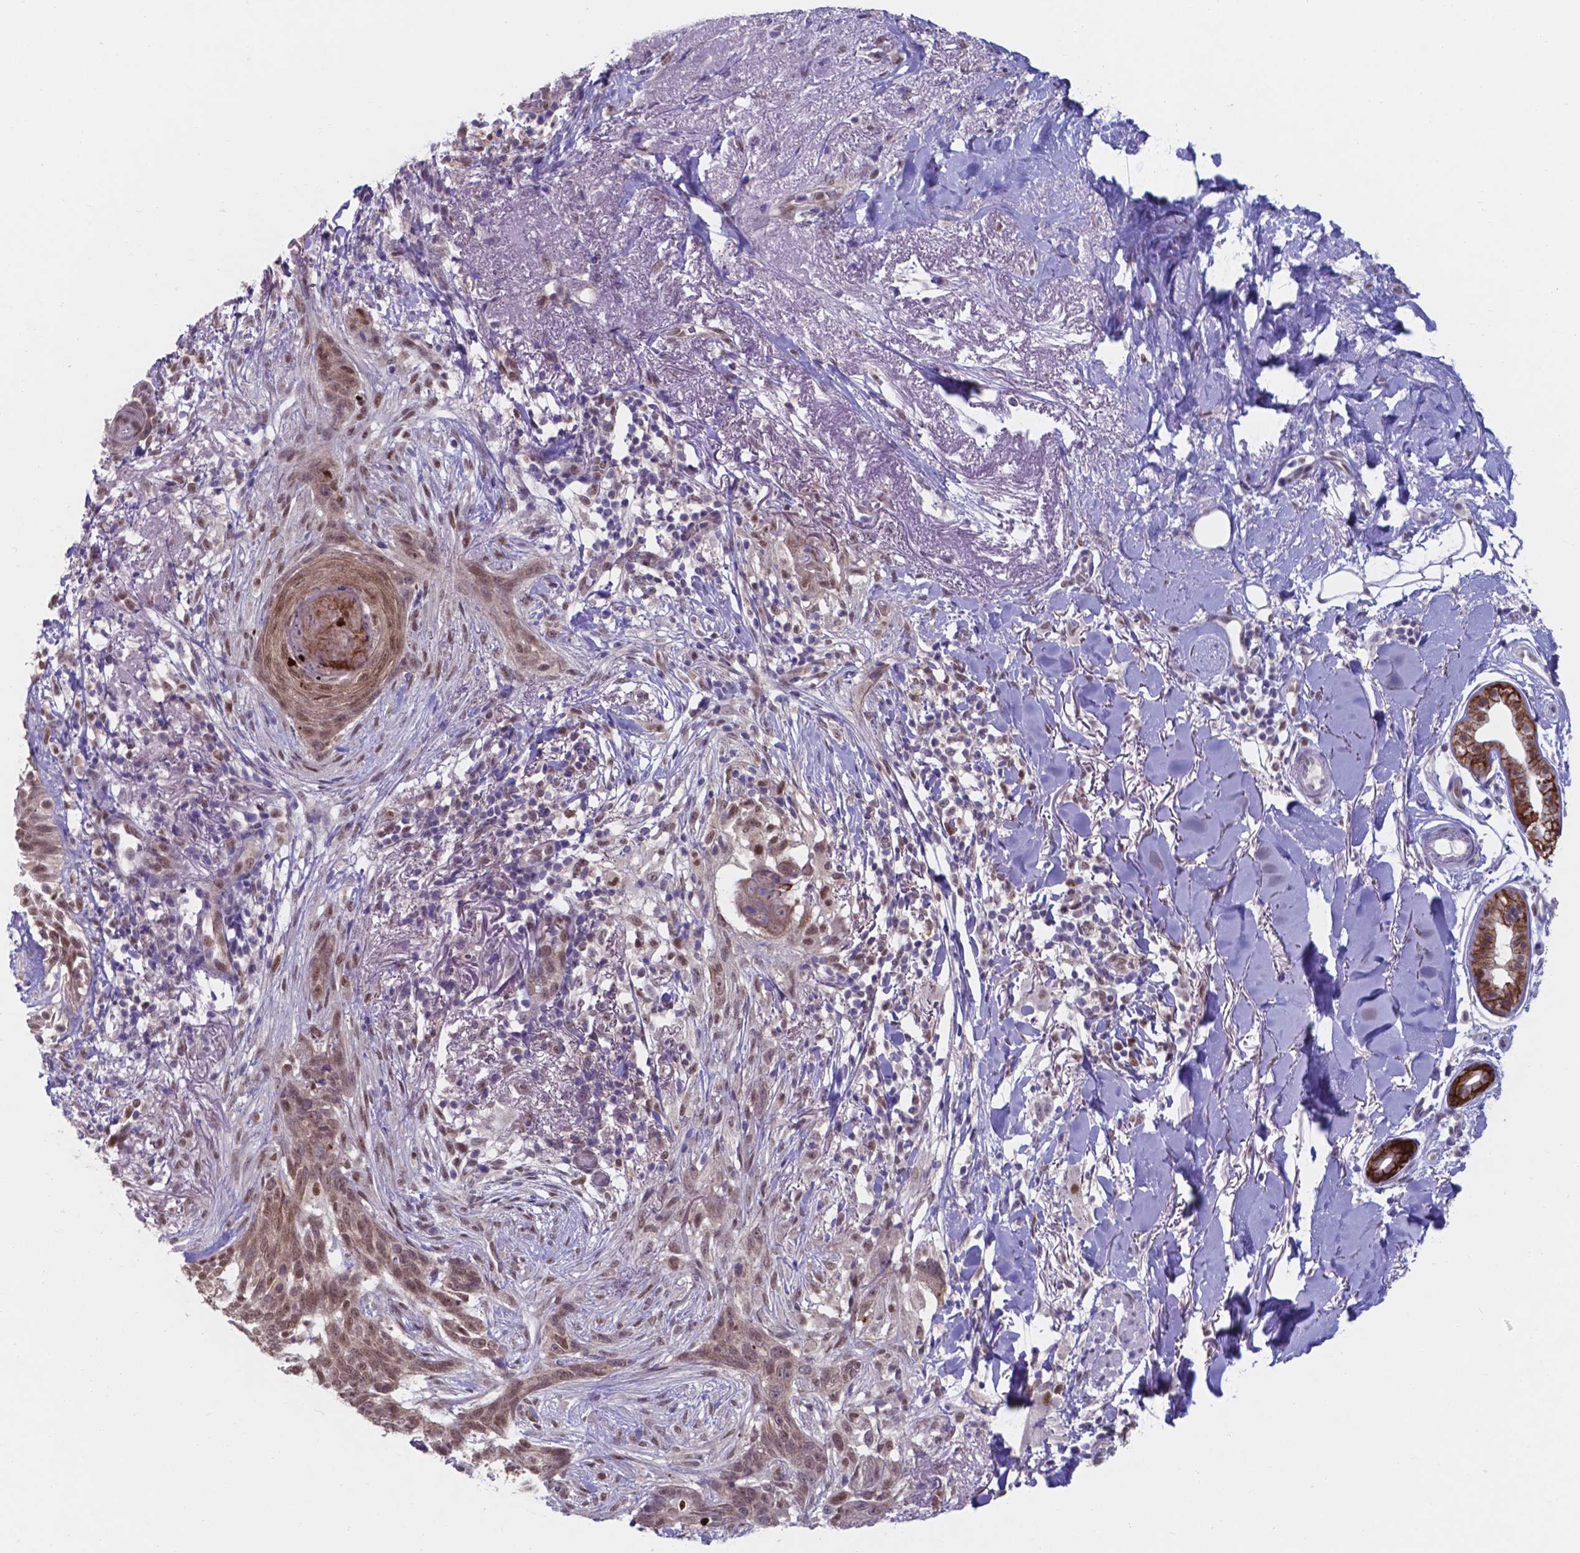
{"staining": {"intensity": "moderate", "quantity": "25%-75%", "location": "nuclear"}, "tissue": "skin cancer", "cell_type": "Tumor cells", "image_type": "cancer", "snomed": [{"axis": "morphology", "description": "Normal tissue, NOS"}, {"axis": "morphology", "description": "Basal cell carcinoma"}, {"axis": "topography", "description": "Skin"}], "caption": "Immunohistochemical staining of human skin basal cell carcinoma reveals medium levels of moderate nuclear protein staining in approximately 25%-75% of tumor cells.", "gene": "UBE2E2", "patient": {"sex": "male", "age": 84}}